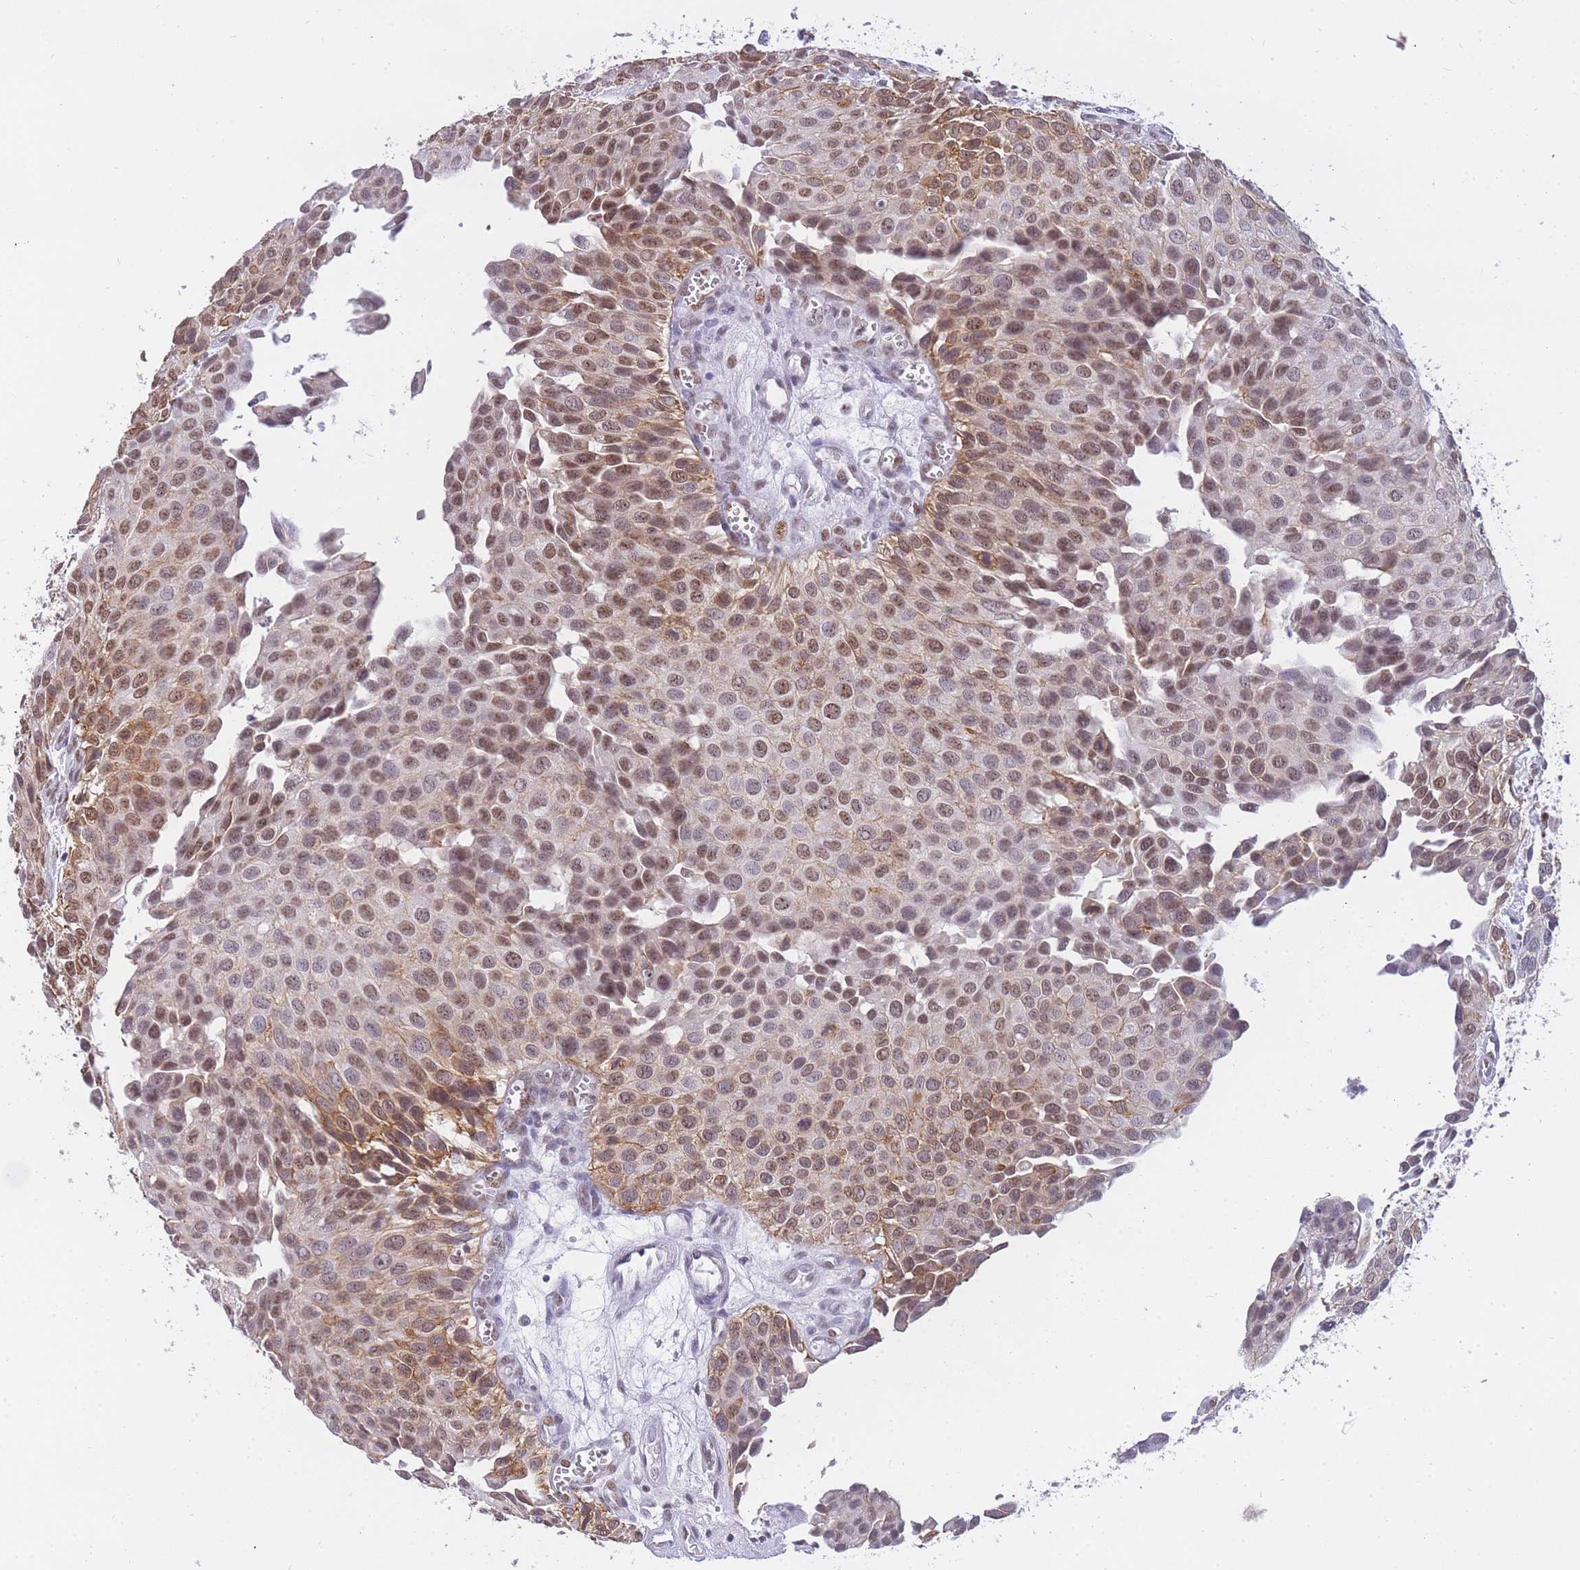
{"staining": {"intensity": "moderate", "quantity": ">75%", "location": "cytoplasmic/membranous,nuclear"}, "tissue": "urothelial cancer", "cell_type": "Tumor cells", "image_type": "cancer", "snomed": [{"axis": "morphology", "description": "Urothelial carcinoma, Low grade"}, {"axis": "topography", "description": "Urinary bladder"}], "caption": "Low-grade urothelial carcinoma stained with a brown dye demonstrates moderate cytoplasmic/membranous and nuclear positive staining in approximately >75% of tumor cells.", "gene": "FRAT2", "patient": {"sex": "male", "age": 88}}